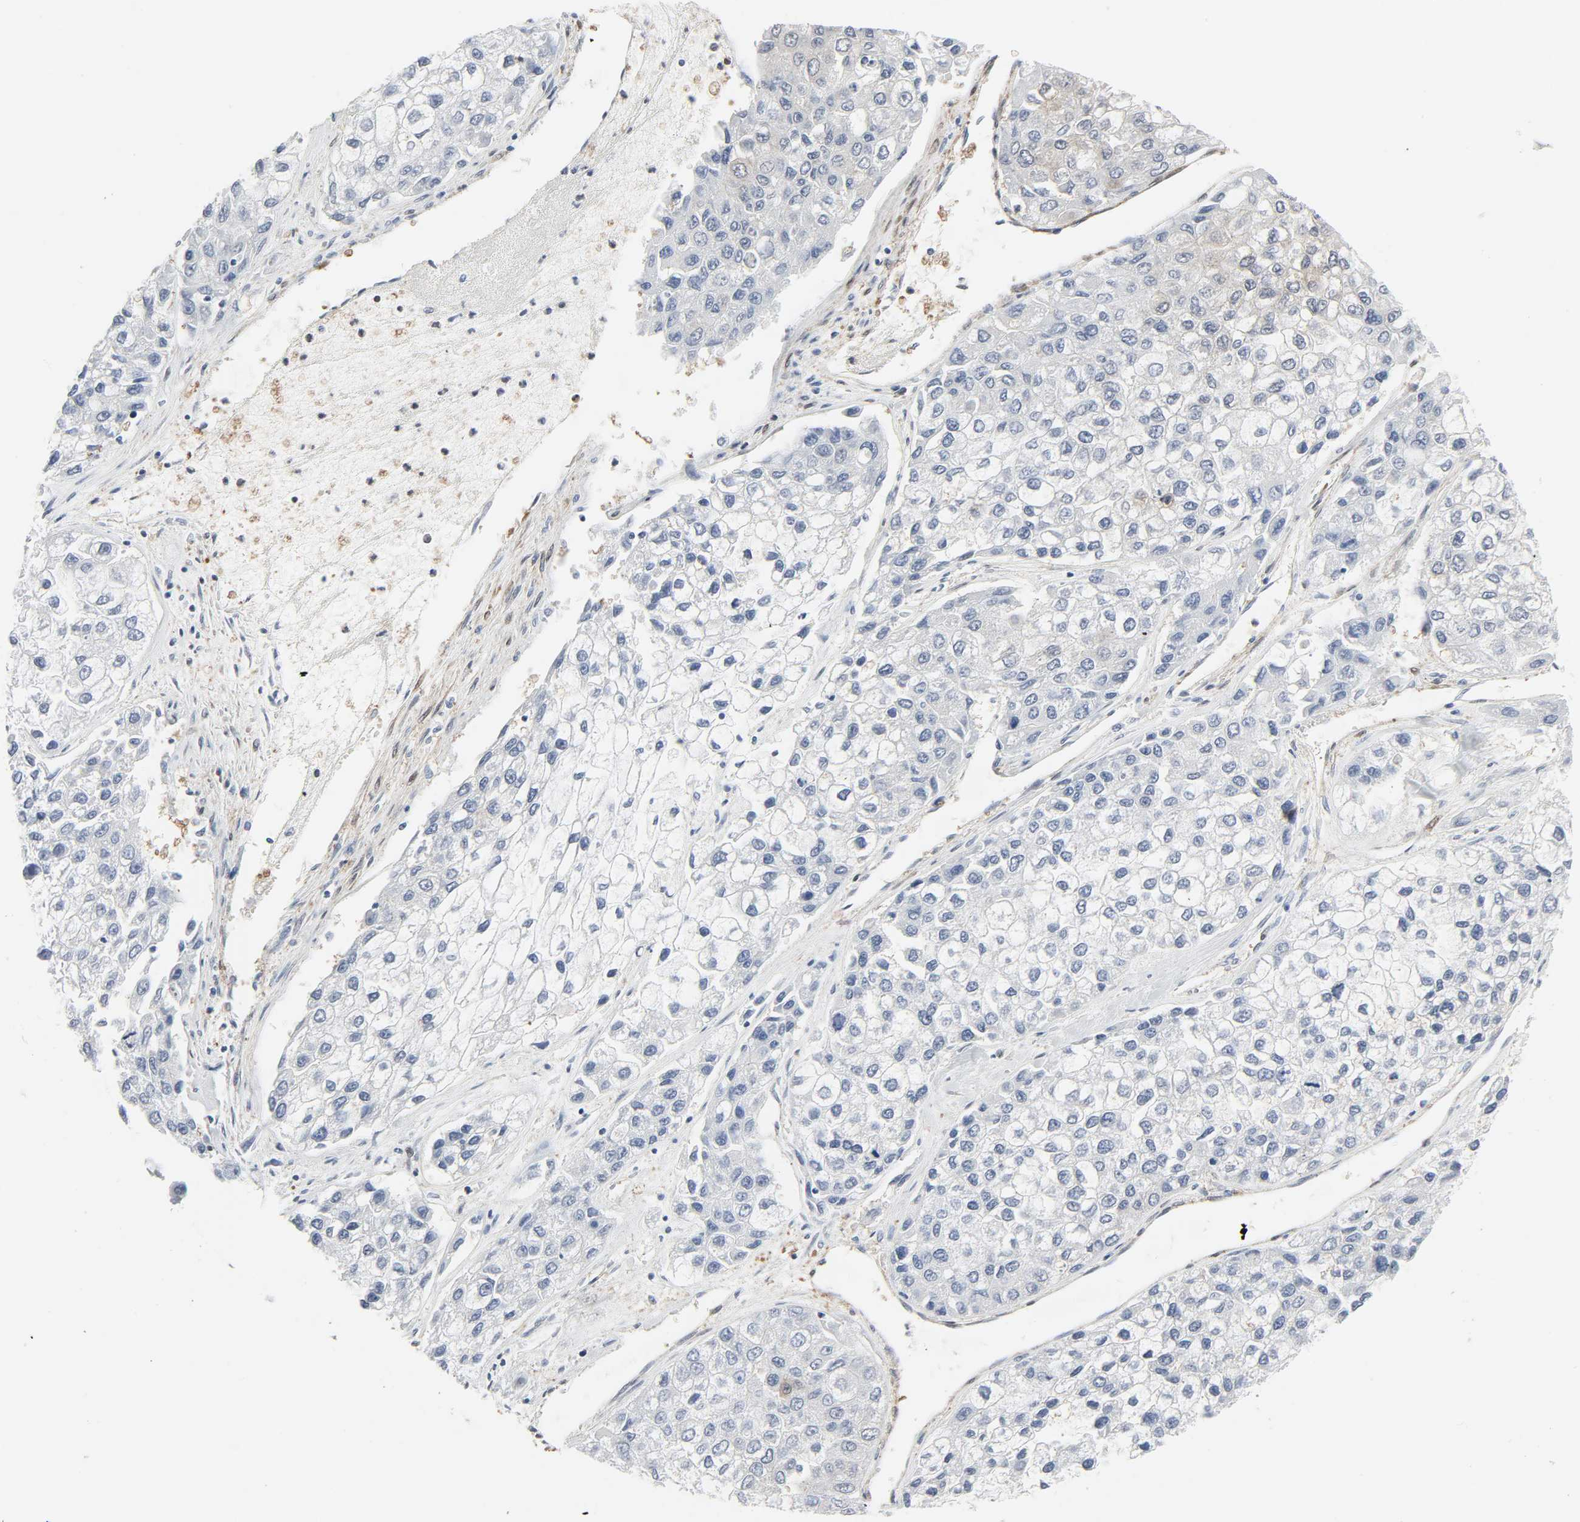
{"staining": {"intensity": "negative", "quantity": "none", "location": "none"}, "tissue": "liver cancer", "cell_type": "Tumor cells", "image_type": "cancer", "snomed": [{"axis": "morphology", "description": "Carcinoma, Hepatocellular, NOS"}, {"axis": "topography", "description": "Liver"}], "caption": "Tumor cells are negative for brown protein staining in liver hepatocellular carcinoma.", "gene": "GSK3A", "patient": {"sex": "female", "age": 66}}